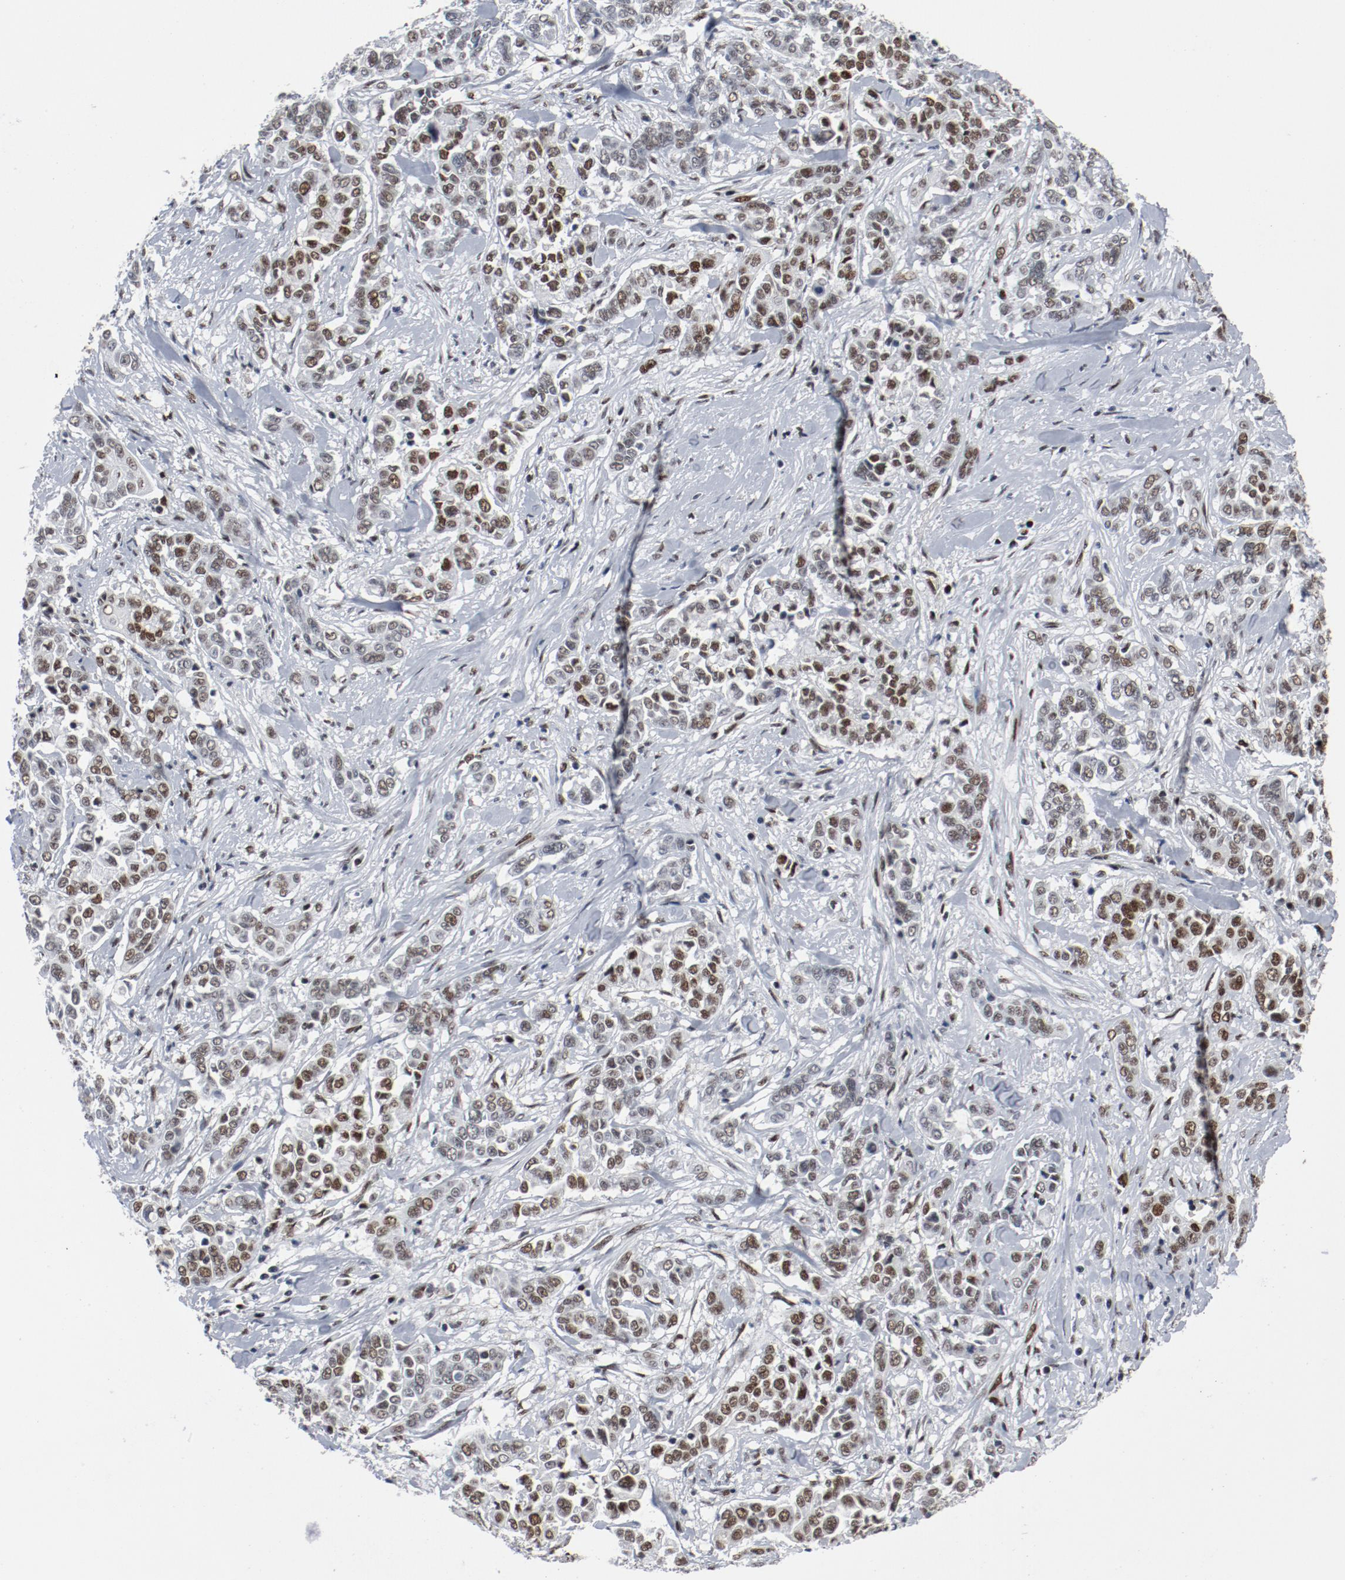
{"staining": {"intensity": "moderate", "quantity": ">75%", "location": "nuclear"}, "tissue": "pancreatic cancer", "cell_type": "Tumor cells", "image_type": "cancer", "snomed": [{"axis": "morphology", "description": "Adenocarcinoma, NOS"}, {"axis": "topography", "description": "Pancreas"}], "caption": "IHC histopathology image of pancreatic adenocarcinoma stained for a protein (brown), which demonstrates medium levels of moderate nuclear positivity in approximately >75% of tumor cells.", "gene": "JMJD6", "patient": {"sex": "female", "age": 52}}